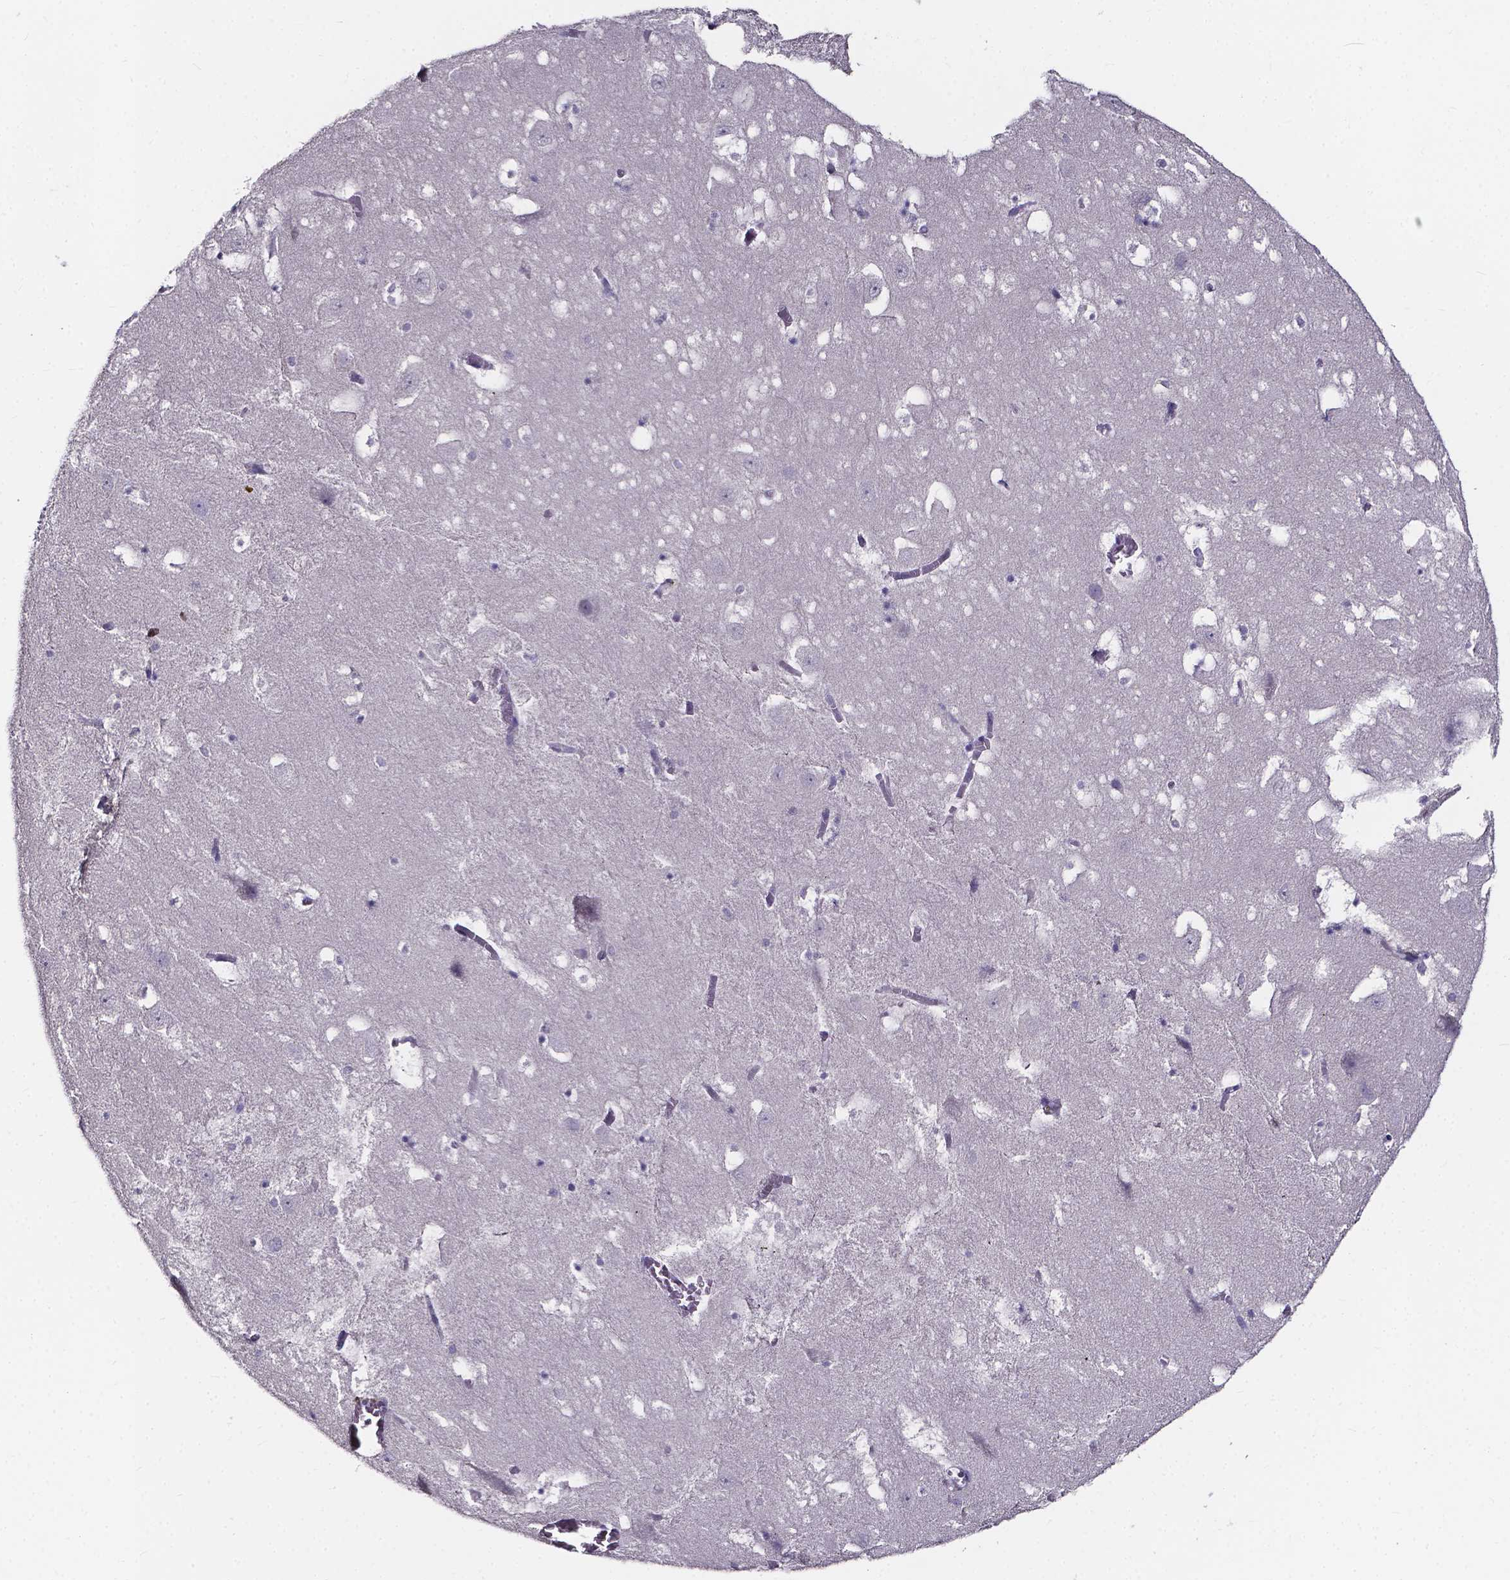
{"staining": {"intensity": "negative", "quantity": "none", "location": "none"}, "tissue": "hippocampus", "cell_type": "Glial cells", "image_type": "normal", "snomed": [{"axis": "morphology", "description": "Normal tissue, NOS"}, {"axis": "topography", "description": "Hippocampus"}], "caption": "An image of hippocampus stained for a protein exhibits no brown staining in glial cells. Brightfield microscopy of immunohistochemistry (IHC) stained with DAB (3,3'-diaminobenzidine) (brown) and hematoxylin (blue), captured at high magnification.", "gene": "SPOCD1", "patient": {"sex": "male", "age": 45}}